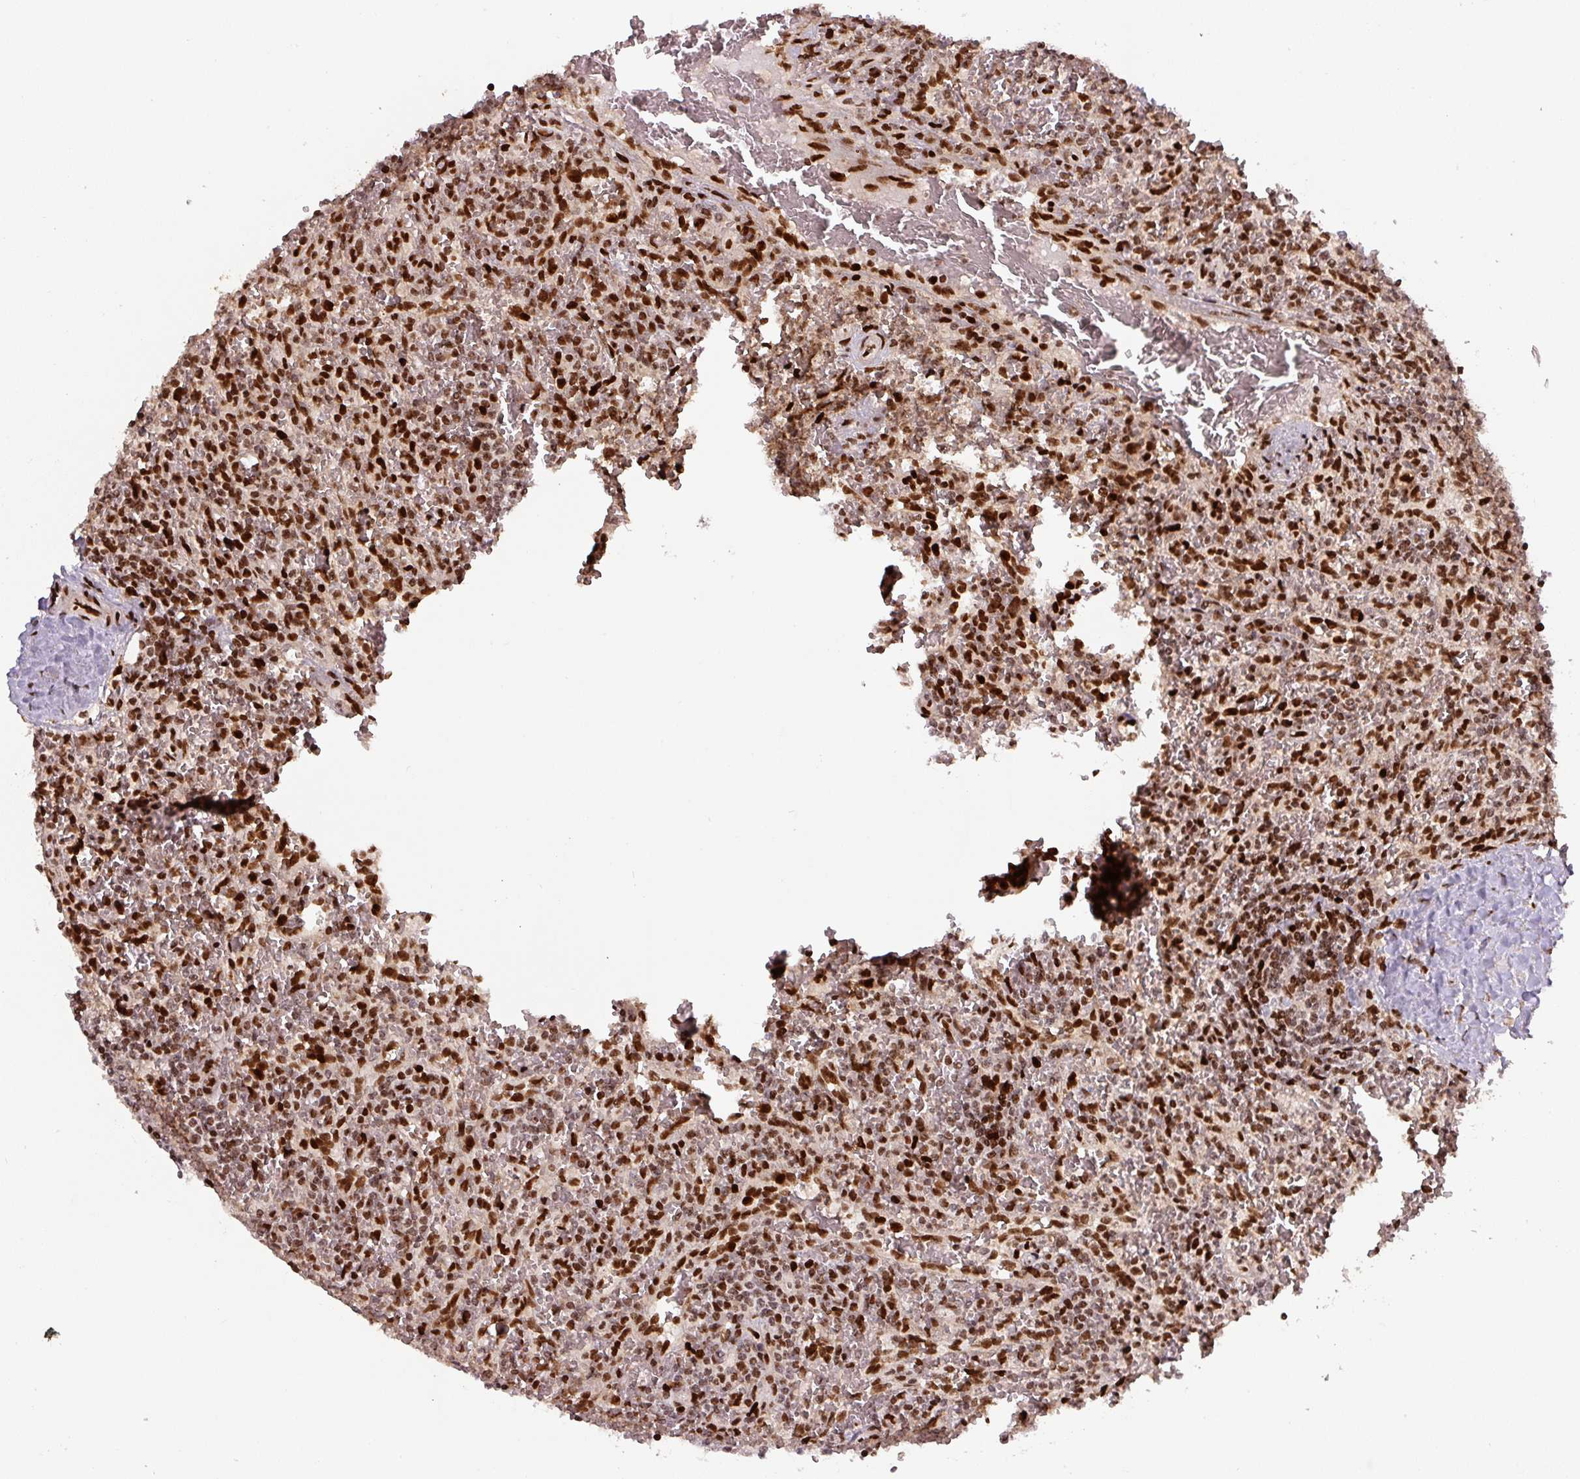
{"staining": {"intensity": "moderate", "quantity": ">75%", "location": "nuclear"}, "tissue": "lymphoma", "cell_type": "Tumor cells", "image_type": "cancer", "snomed": [{"axis": "morphology", "description": "Malignant lymphoma, non-Hodgkin's type, Low grade"}, {"axis": "topography", "description": "Spleen"}], "caption": "Immunohistochemical staining of low-grade malignant lymphoma, non-Hodgkin's type displays moderate nuclear protein expression in about >75% of tumor cells.", "gene": "PYDC2", "patient": {"sex": "female", "age": 64}}